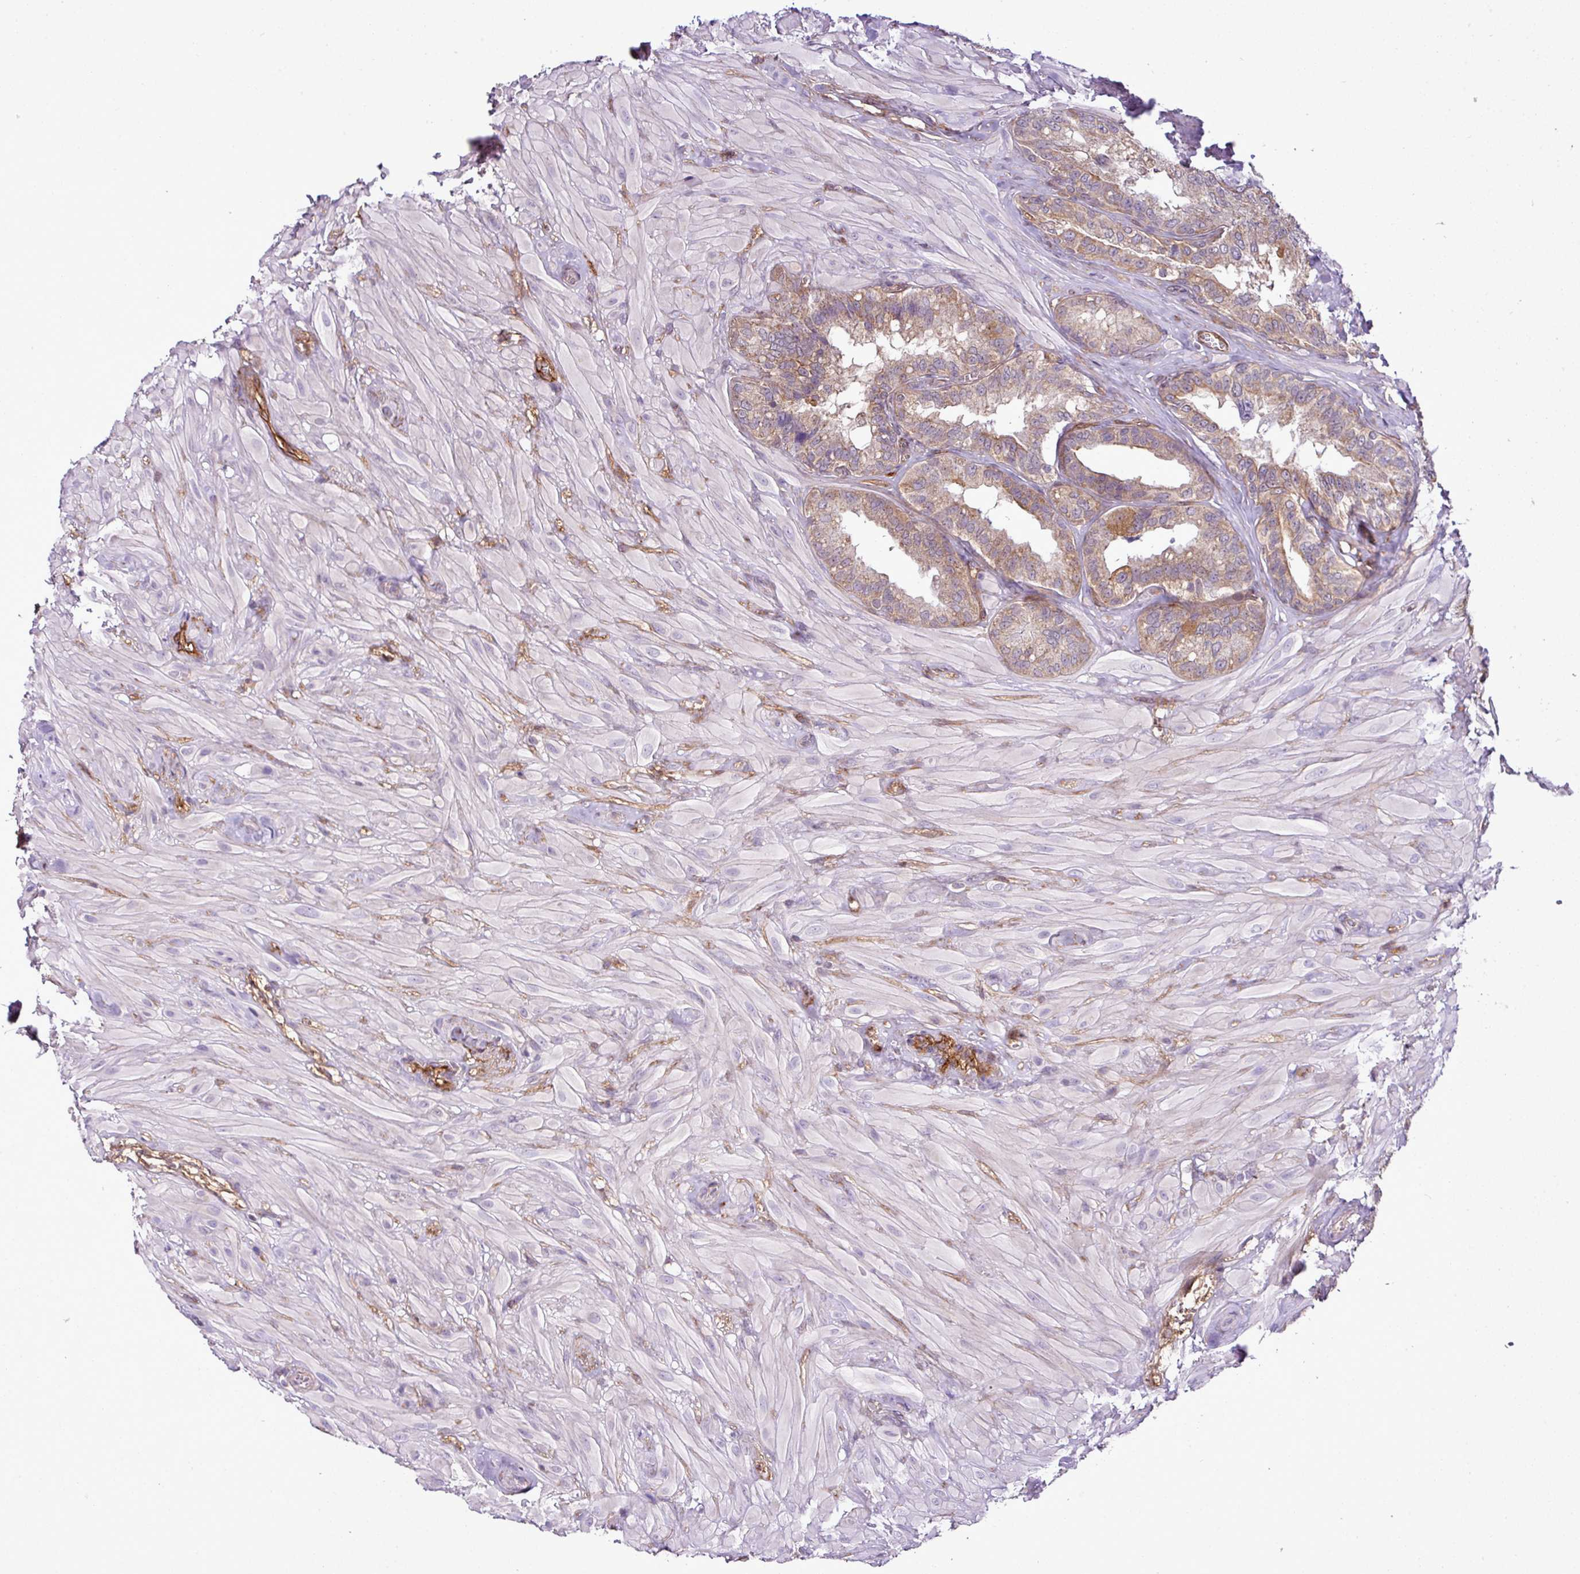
{"staining": {"intensity": "moderate", "quantity": ">75%", "location": "cytoplasmic/membranous"}, "tissue": "seminal vesicle", "cell_type": "Glandular cells", "image_type": "normal", "snomed": [{"axis": "morphology", "description": "Normal tissue, NOS"}, {"axis": "topography", "description": "Seminal veicle"}], "caption": "This micrograph reveals immunohistochemistry (IHC) staining of benign human seminal vesicle, with medium moderate cytoplasmic/membranous positivity in about >75% of glandular cells.", "gene": "XIAP", "patient": {"sex": "male", "age": 60}}